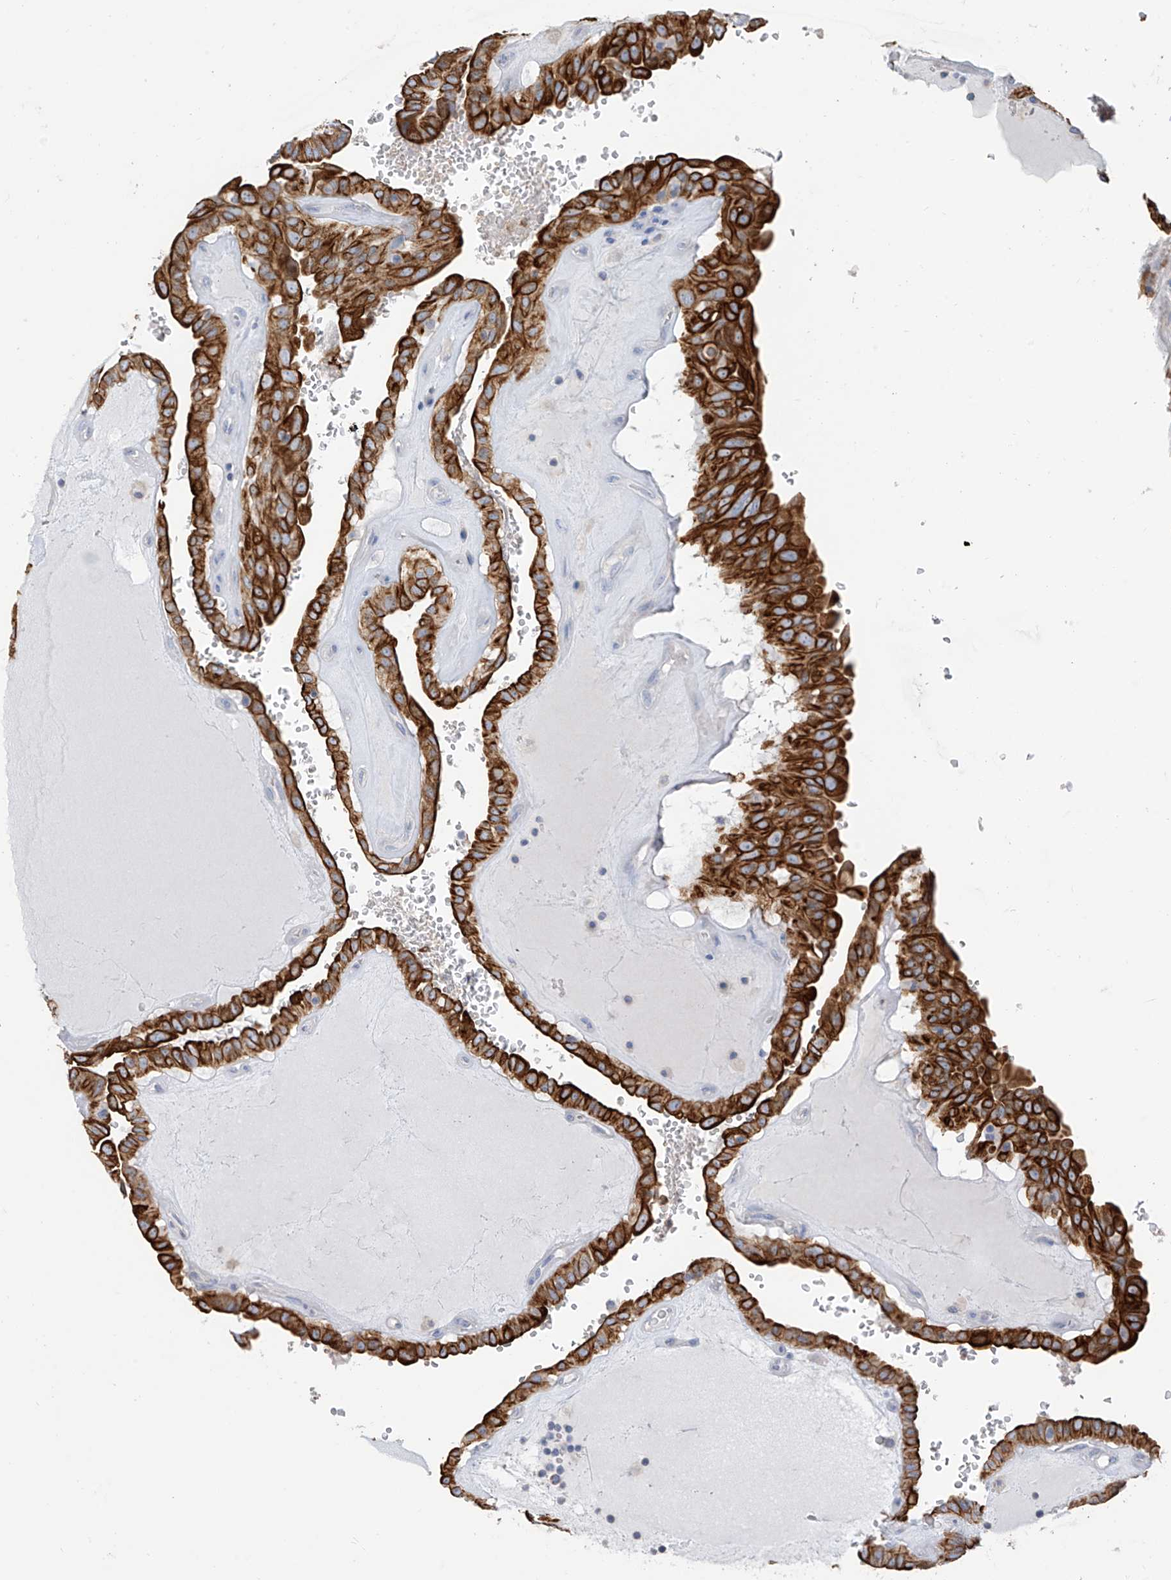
{"staining": {"intensity": "strong", "quantity": ">75%", "location": "cytoplasmic/membranous"}, "tissue": "thyroid cancer", "cell_type": "Tumor cells", "image_type": "cancer", "snomed": [{"axis": "morphology", "description": "Papillary adenocarcinoma, NOS"}, {"axis": "topography", "description": "Thyroid gland"}], "caption": "This image shows immunohistochemistry (IHC) staining of human thyroid cancer, with high strong cytoplasmic/membranous expression in about >75% of tumor cells.", "gene": "PAFAH1B3", "patient": {"sex": "male", "age": 77}}